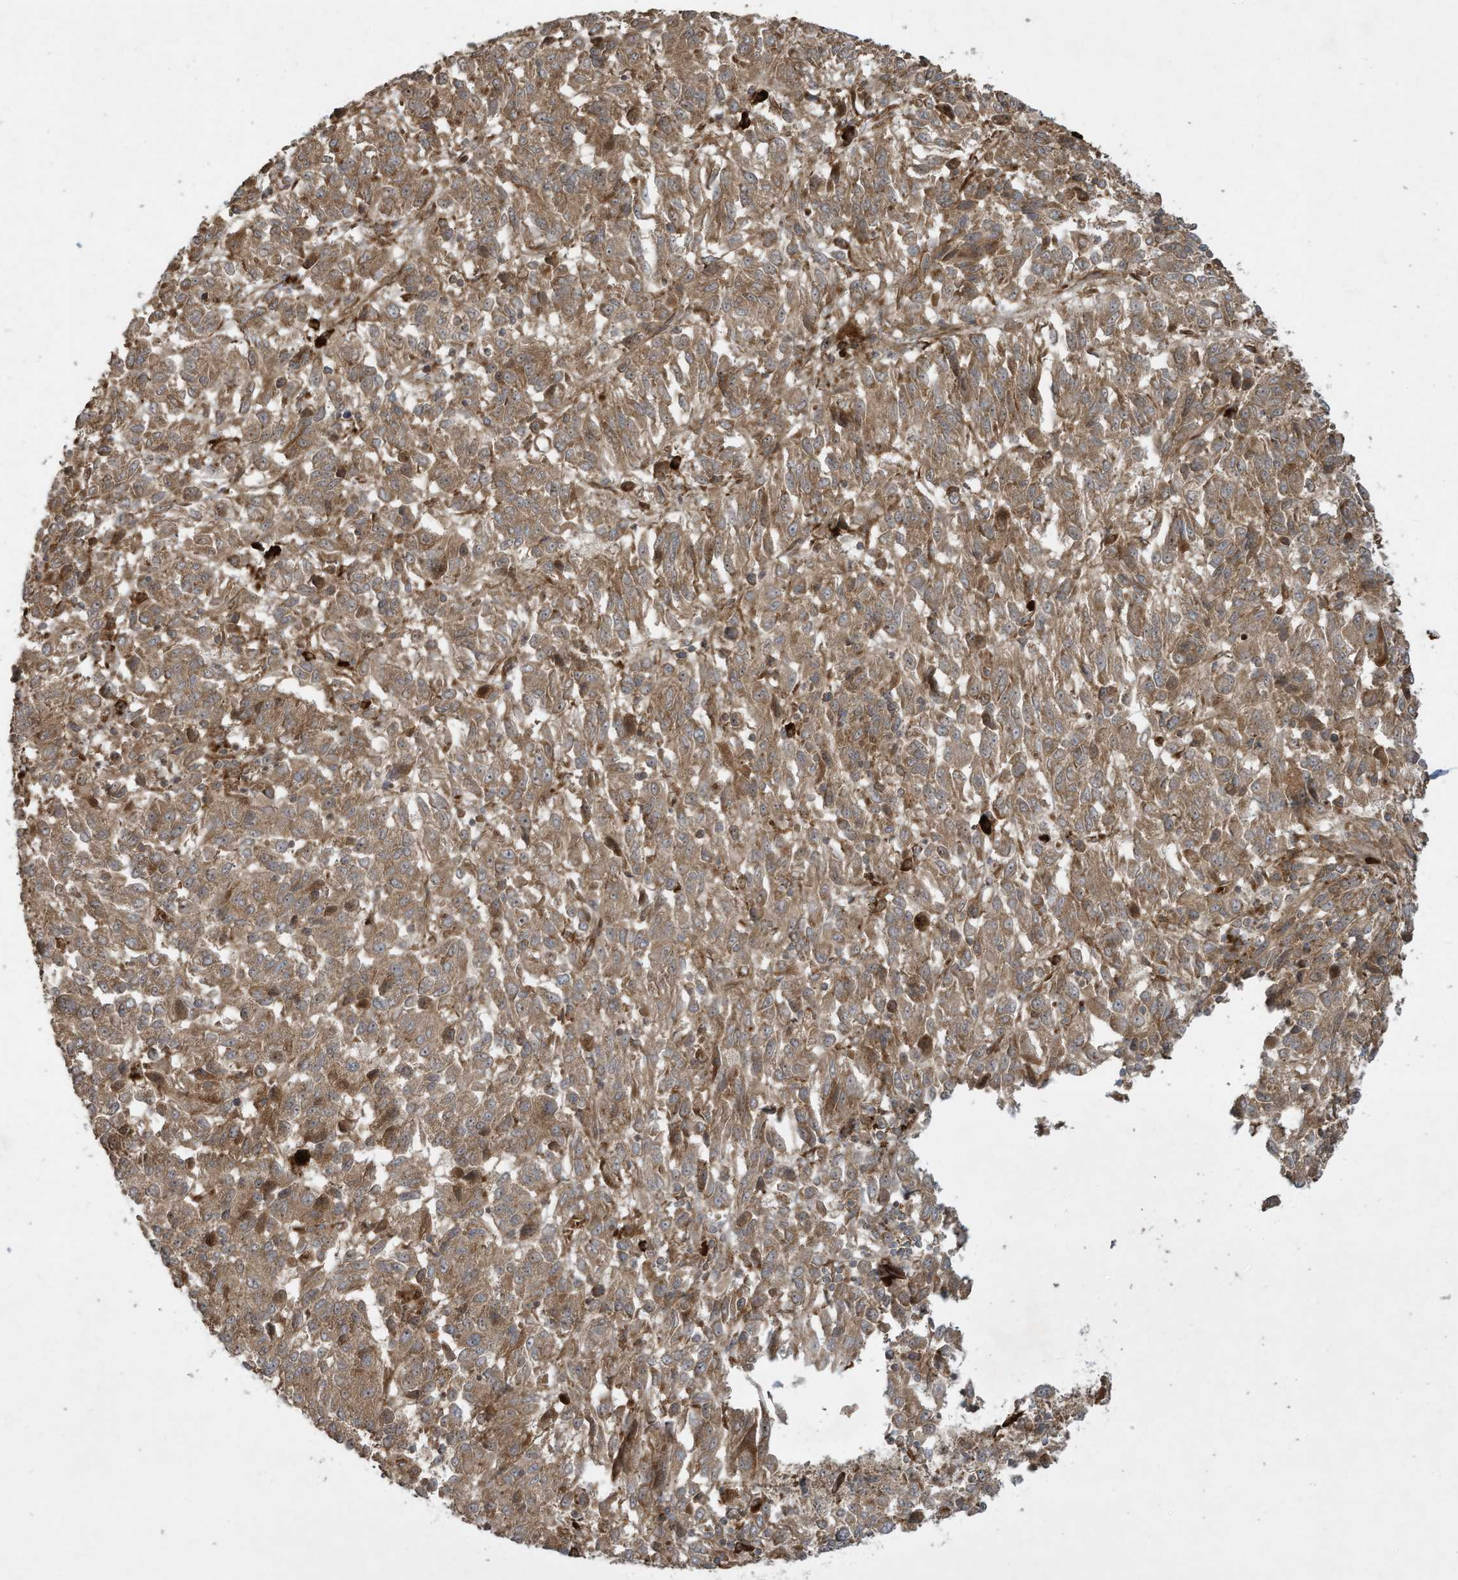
{"staining": {"intensity": "moderate", "quantity": ">75%", "location": "cytoplasmic/membranous"}, "tissue": "melanoma", "cell_type": "Tumor cells", "image_type": "cancer", "snomed": [{"axis": "morphology", "description": "Malignant melanoma, NOS"}, {"axis": "topography", "description": "Skin"}], "caption": "Protein expression analysis of human melanoma reveals moderate cytoplasmic/membranous positivity in about >75% of tumor cells.", "gene": "DDIT4", "patient": {"sex": "female", "age": 82}}